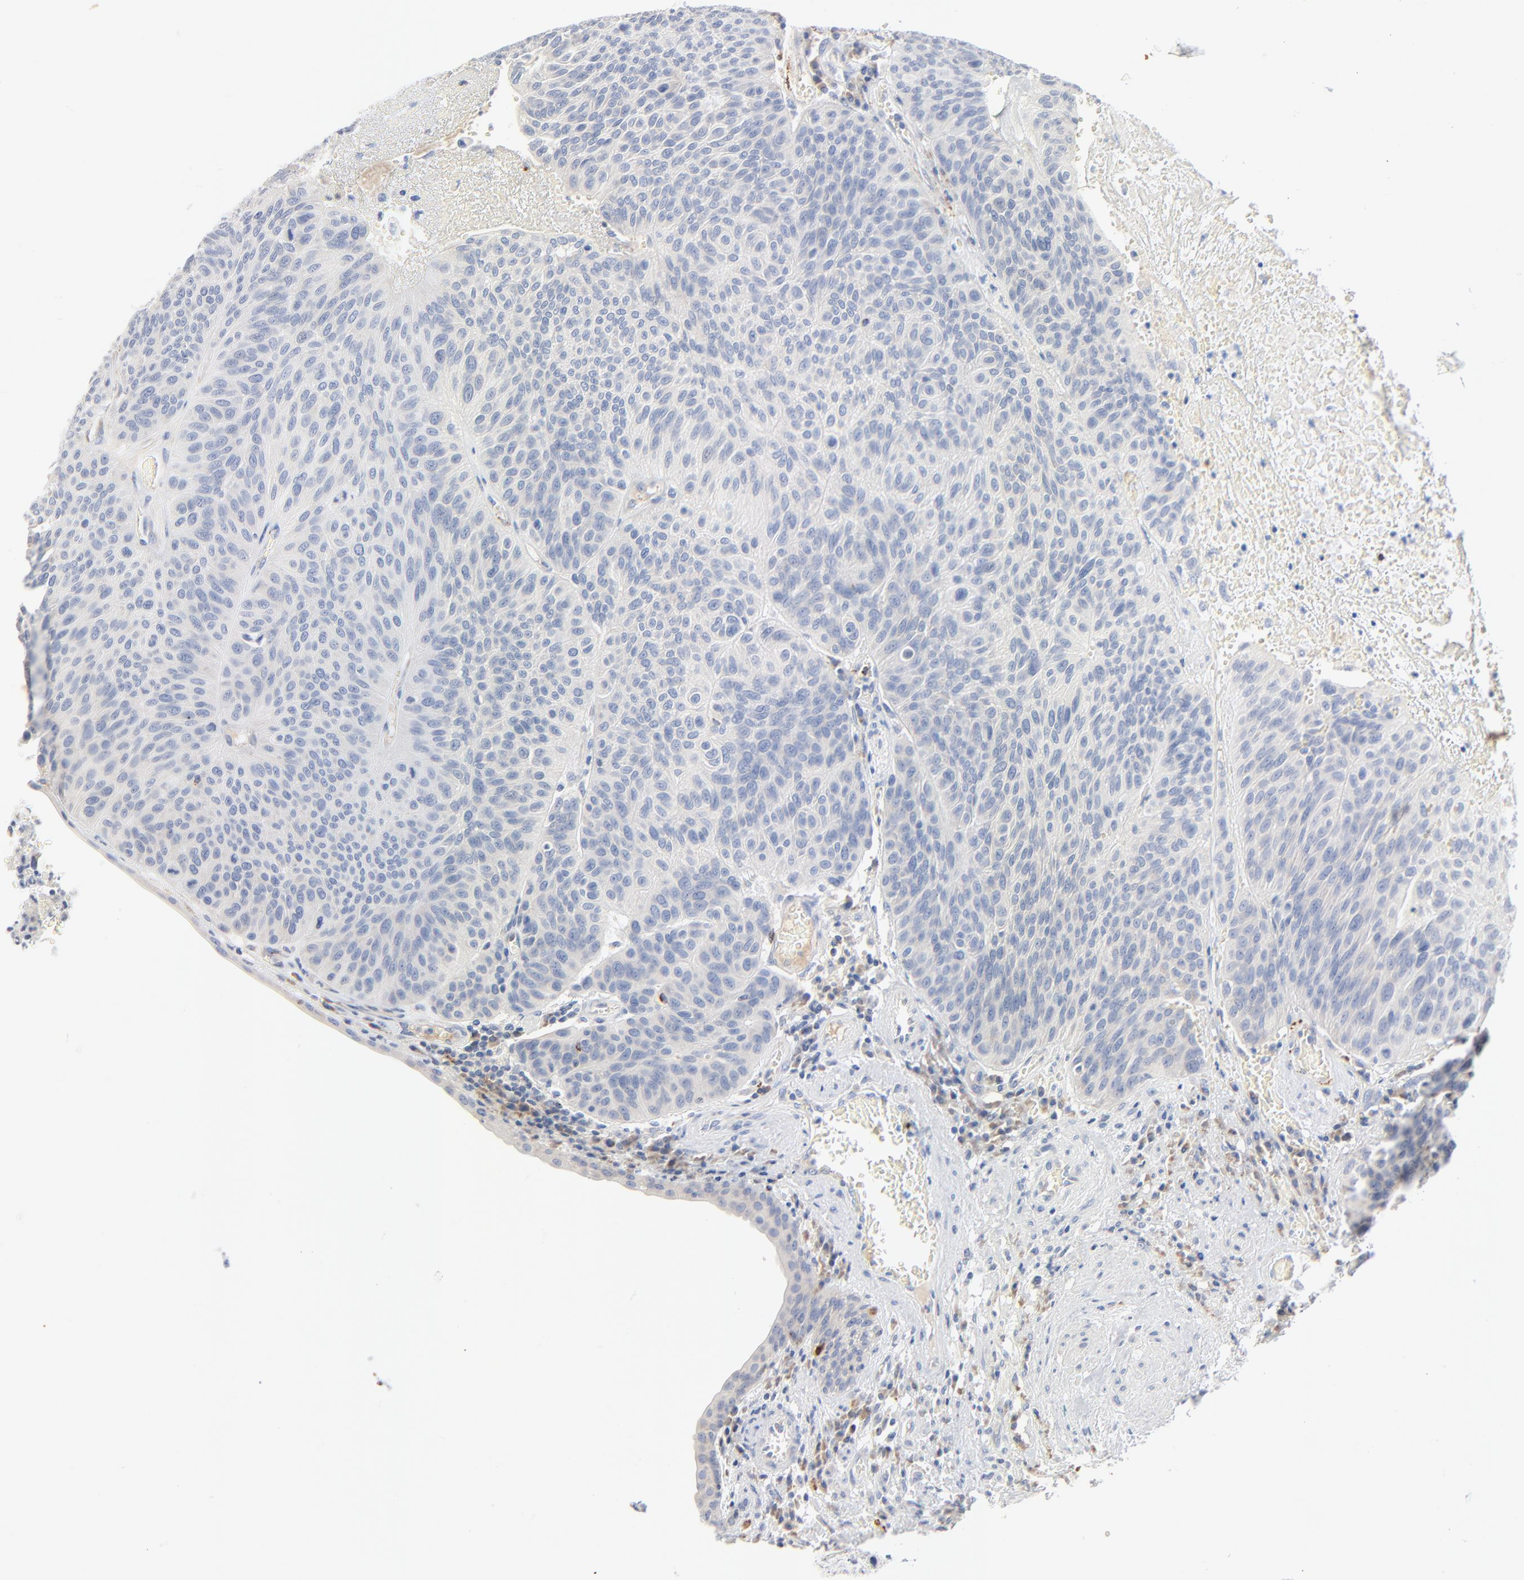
{"staining": {"intensity": "negative", "quantity": "none", "location": "none"}, "tissue": "urothelial cancer", "cell_type": "Tumor cells", "image_type": "cancer", "snomed": [{"axis": "morphology", "description": "Urothelial carcinoma, High grade"}, {"axis": "topography", "description": "Urinary bladder"}], "caption": "Immunohistochemical staining of human urothelial cancer exhibits no significant positivity in tumor cells. Nuclei are stained in blue.", "gene": "GZMB", "patient": {"sex": "male", "age": 66}}